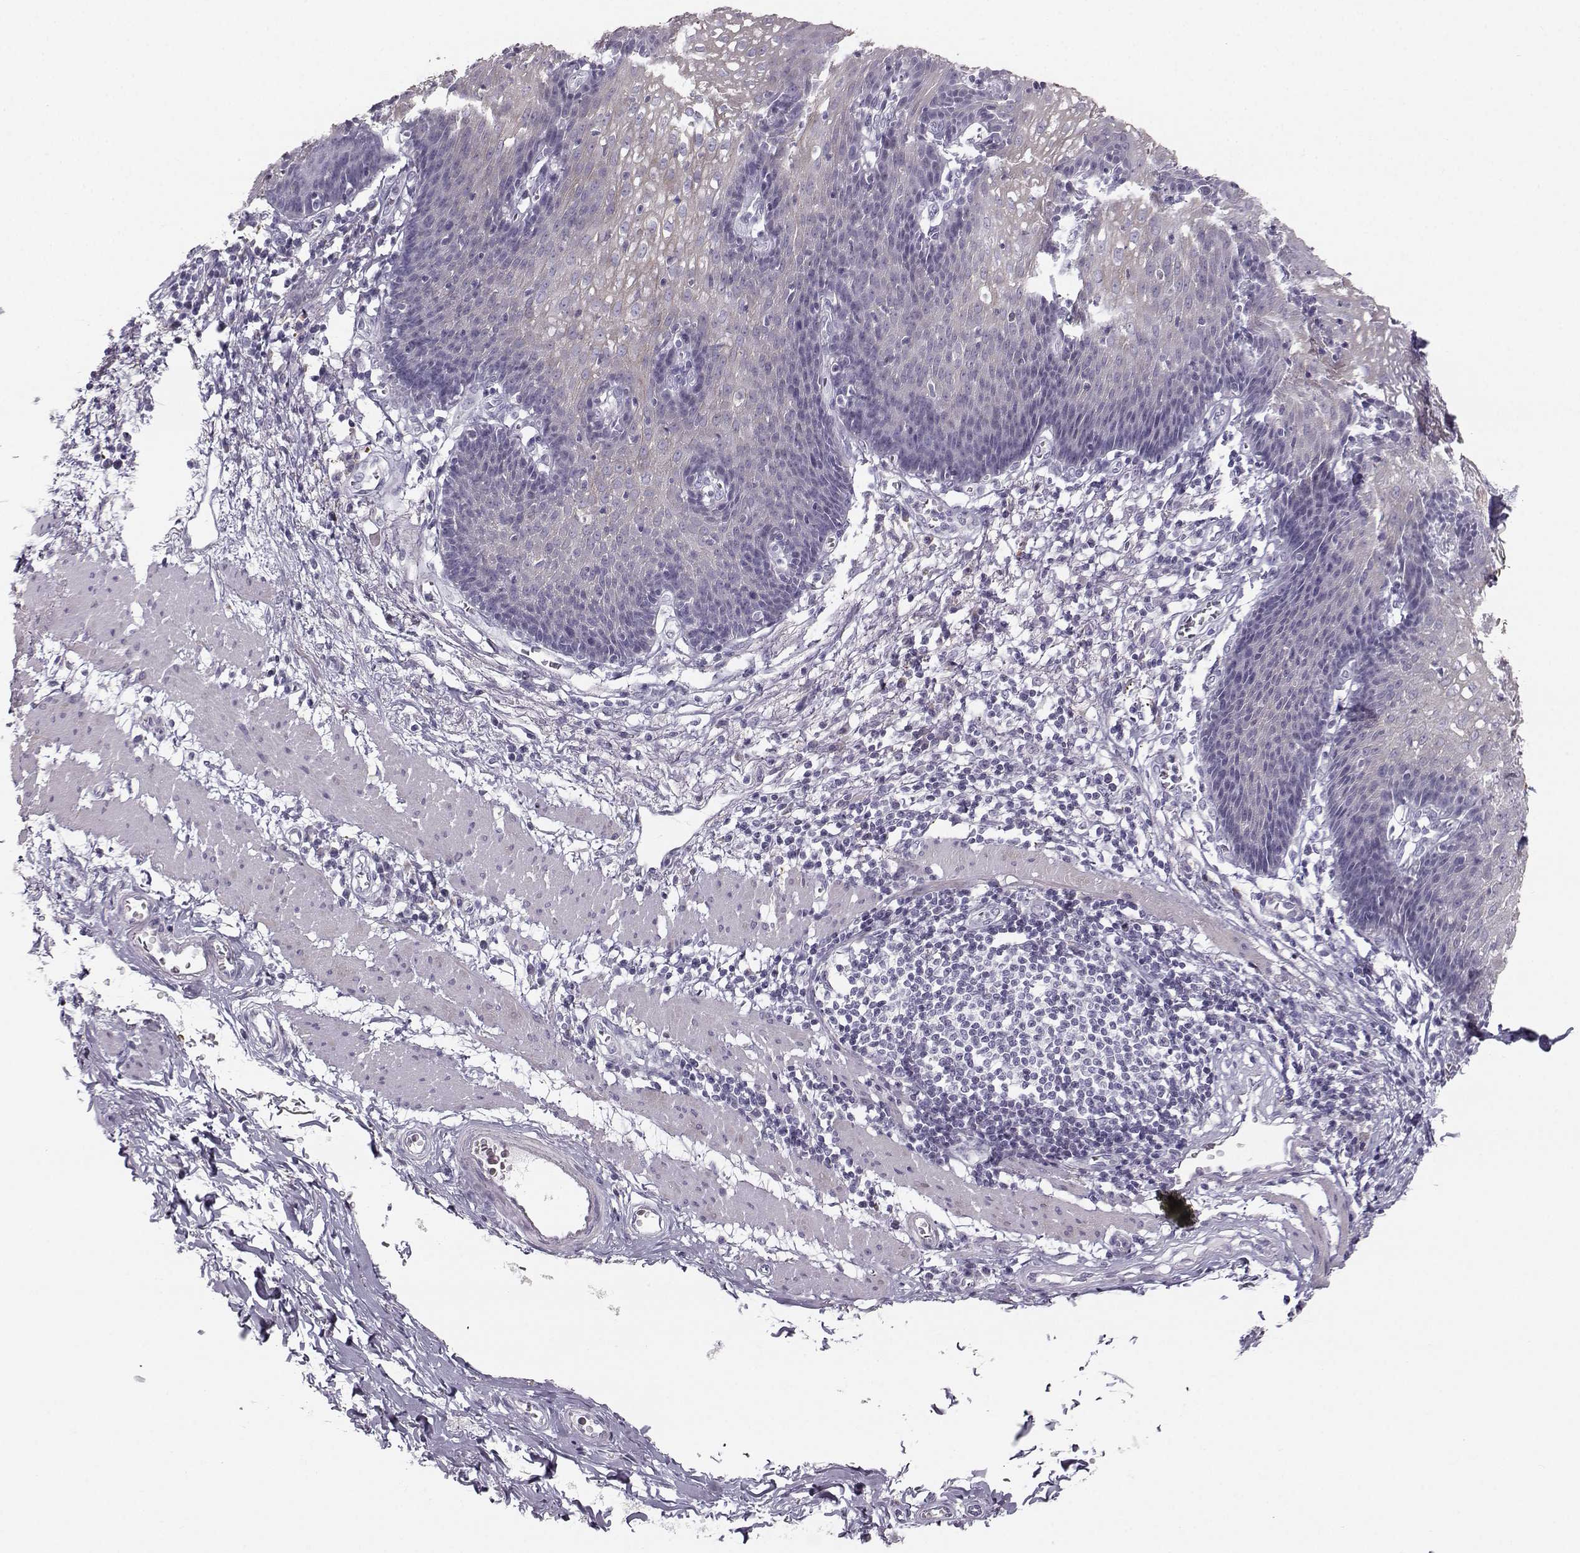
{"staining": {"intensity": "weak", "quantity": "25%-75%", "location": "cytoplasmic/membranous"}, "tissue": "esophagus", "cell_type": "Squamous epithelial cells", "image_type": "normal", "snomed": [{"axis": "morphology", "description": "Normal tissue, NOS"}, {"axis": "topography", "description": "Esophagus"}], "caption": "Protein expression analysis of benign human esophagus reveals weak cytoplasmic/membranous positivity in about 25%-75% of squamous epithelial cells. (DAB (3,3'-diaminobenzidine) IHC, brown staining for protein, blue staining for nuclei).", "gene": "CASR", "patient": {"sex": "male", "age": 57}}